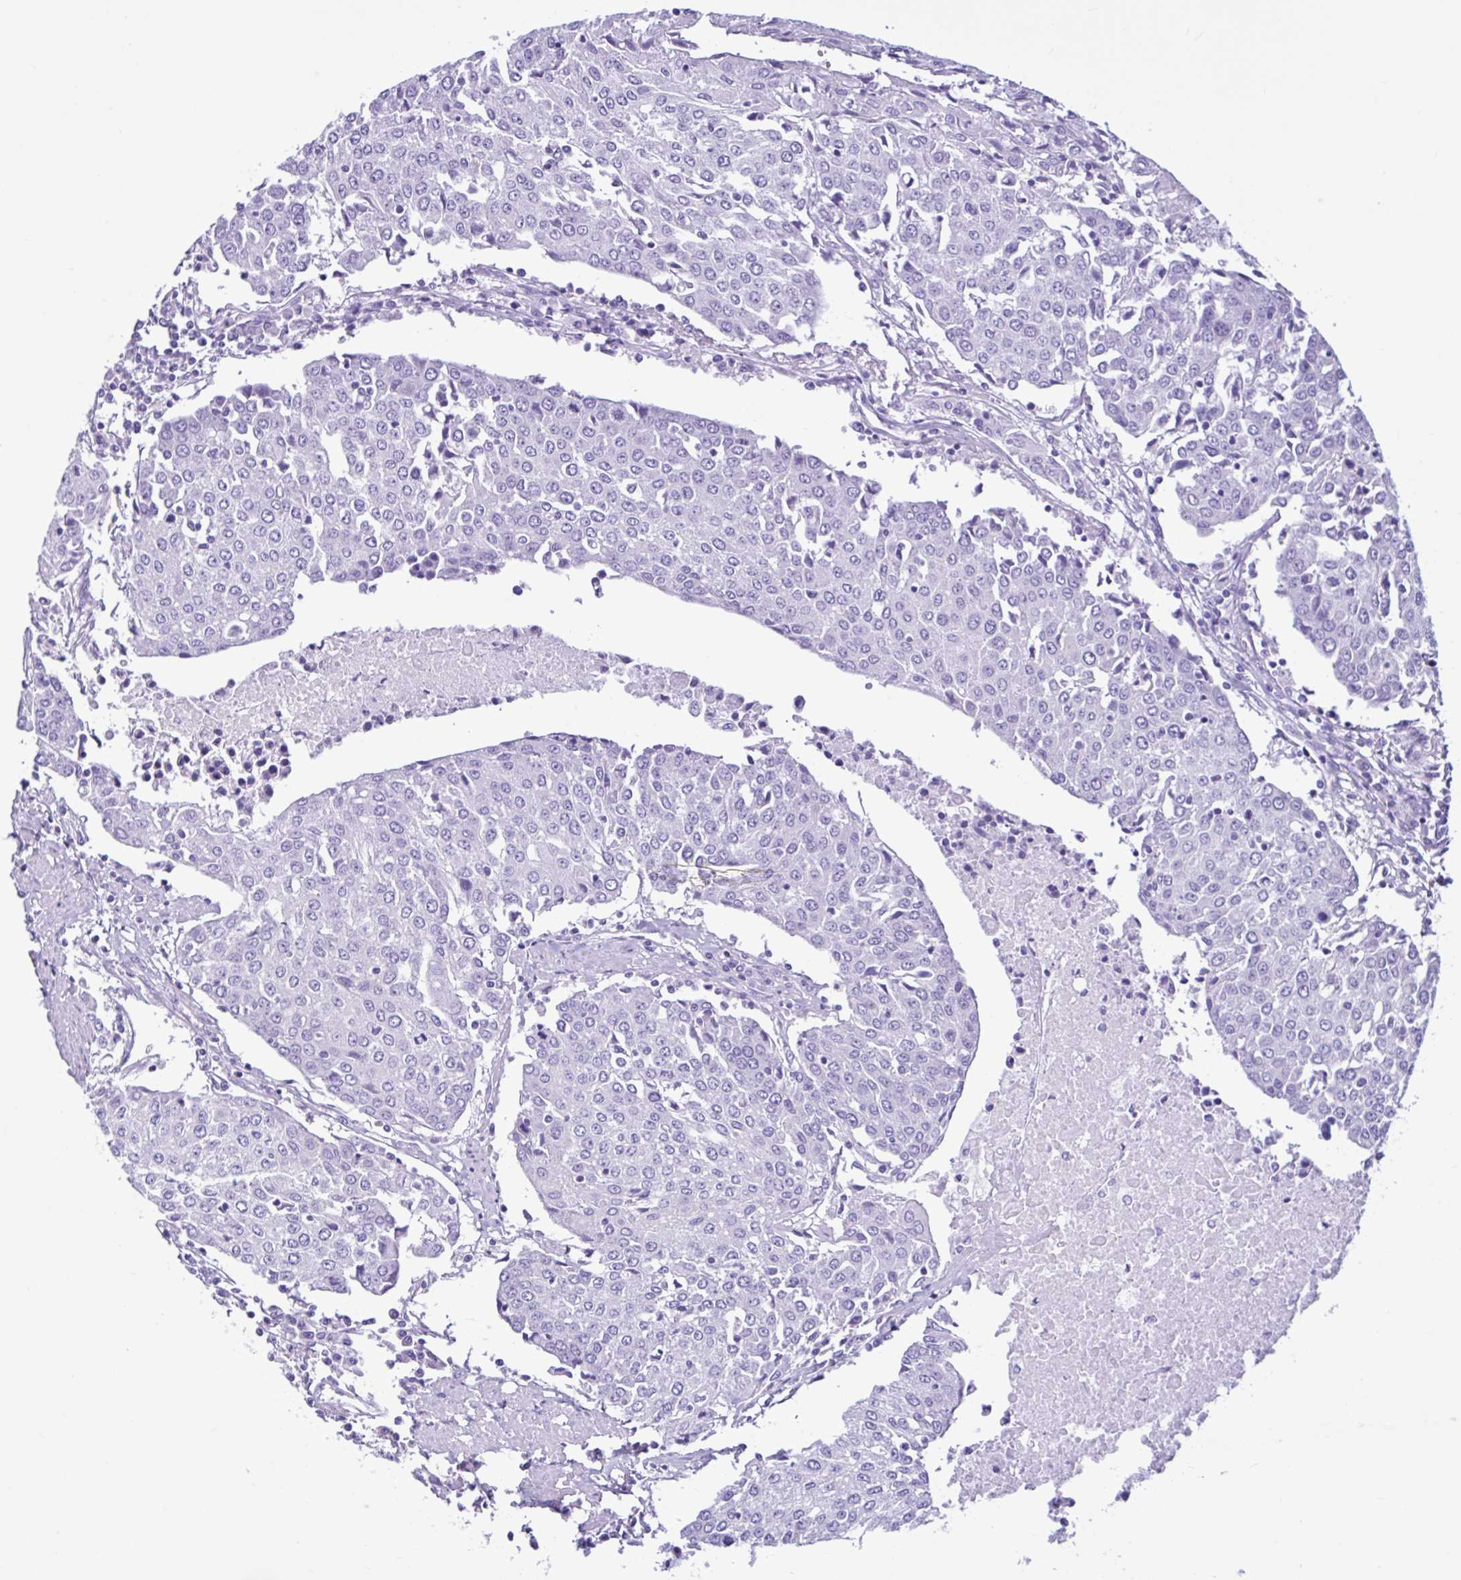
{"staining": {"intensity": "negative", "quantity": "none", "location": "none"}, "tissue": "urothelial cancer", "cell_type": "Tumor cells", "image_type": "cancer", "snomed": [{"axis": "morphology", "description": "Urothelial carcinoma, High grade"}, {"axis": "topography", "description": "Urinary bladder"}], "caption": "Immunohistochemical staining of urothelial cancer demonstrates no significant expression in tumor cells.", "gene": "CYP19A1", "patient": {"sex": "female", "age": 85}}